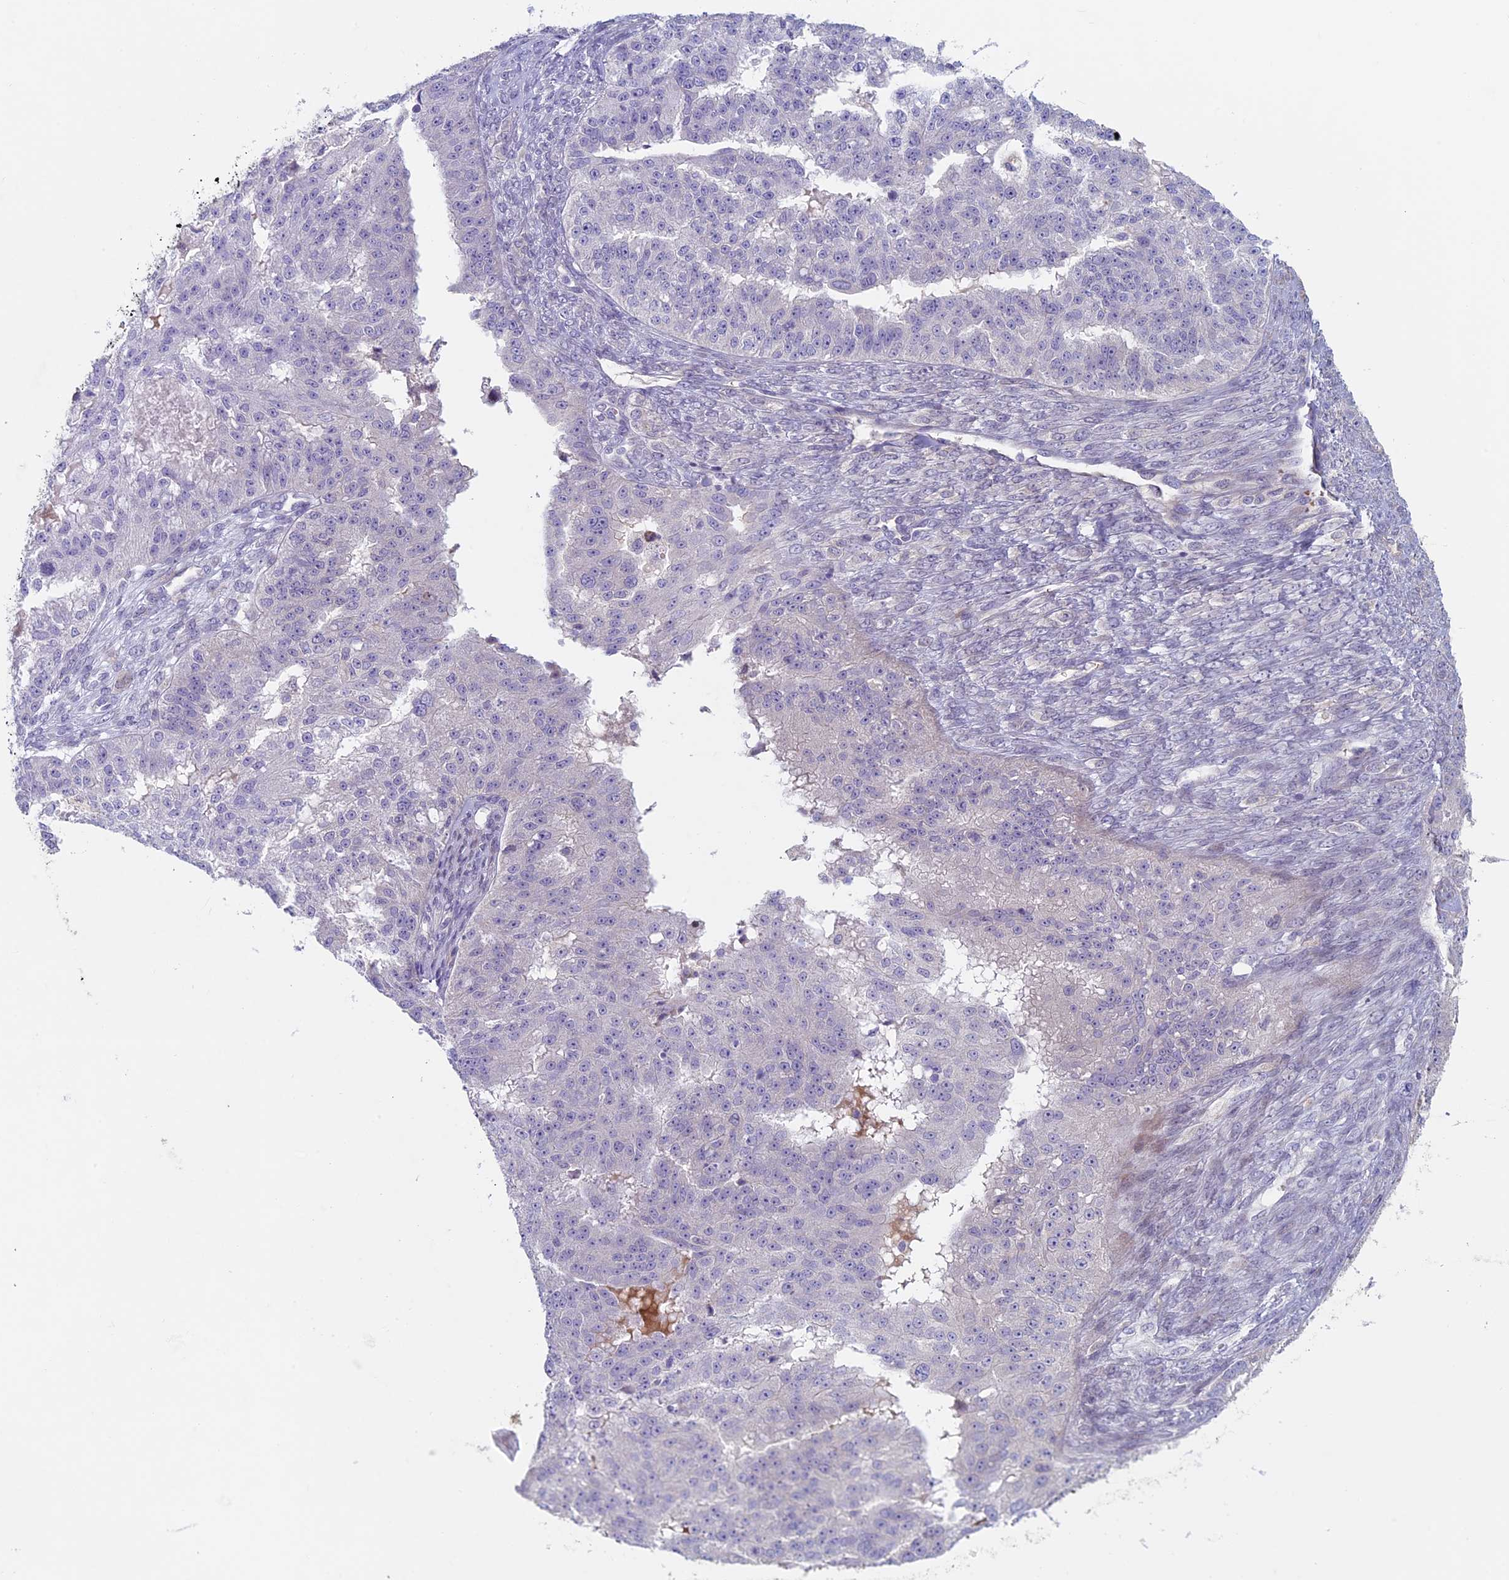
{"staining": {"intensity": "negative", "quantity": "none", "location": "none"}, "tissue": "ovarian cancer", "cell_type": "Tumor cells", "image_type": "cancer", "snomed": [{"axis": "morphology", "description": "Cystadenocarcinoma, serous, NOS"}, {"axis": "topography", "description": "Ovary"}], "caption": "High magnification brightfield microscopy of ovarian serous cystadenocarcinoma stained with DAB (3,3'-diaminobenzidine) (brown) and counterstained with hematoxylin (blue): tumor cells show no significant staining.", "gene": "RCCD1", "patient": {"sex": "female", "age": 58}}